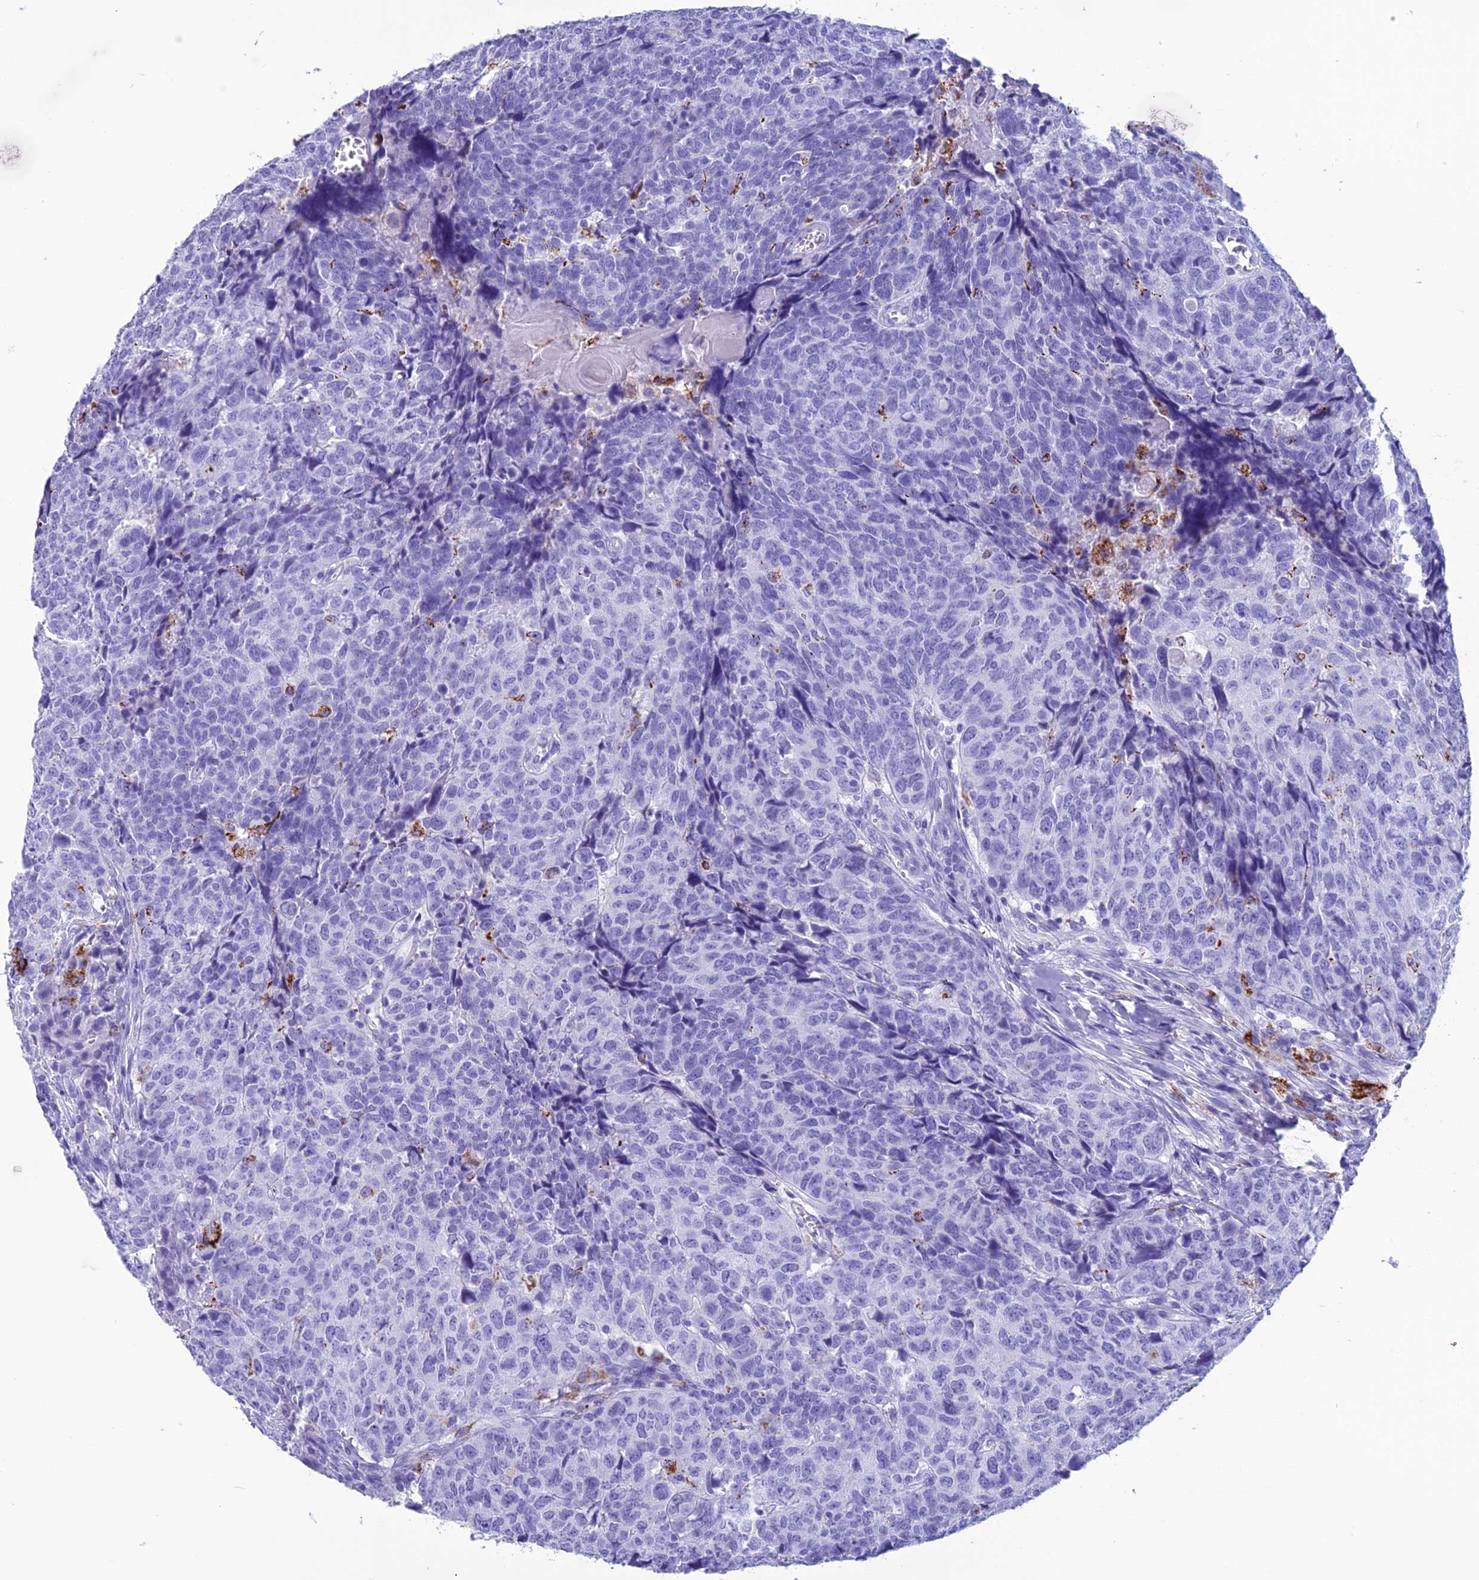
{"staining": {"intensity": "negative", "quantity": "none", "location": "none"}, "tissue": "head and neck cancer", "cell_type": "Tumor cells", "image_type": "cancer", "snomed": [{"axis": "morphology", "description": "Squamous cell carcinoma, NOS"}, {"axis": "topography", "description": "Head-Neck"}], "caption": "Immunohistochemical staining of head and neck cancer displays no significant expression in tumor cells.", "gene": "TRAM1L1", "patient": {"sex": "male", "age": 66}}